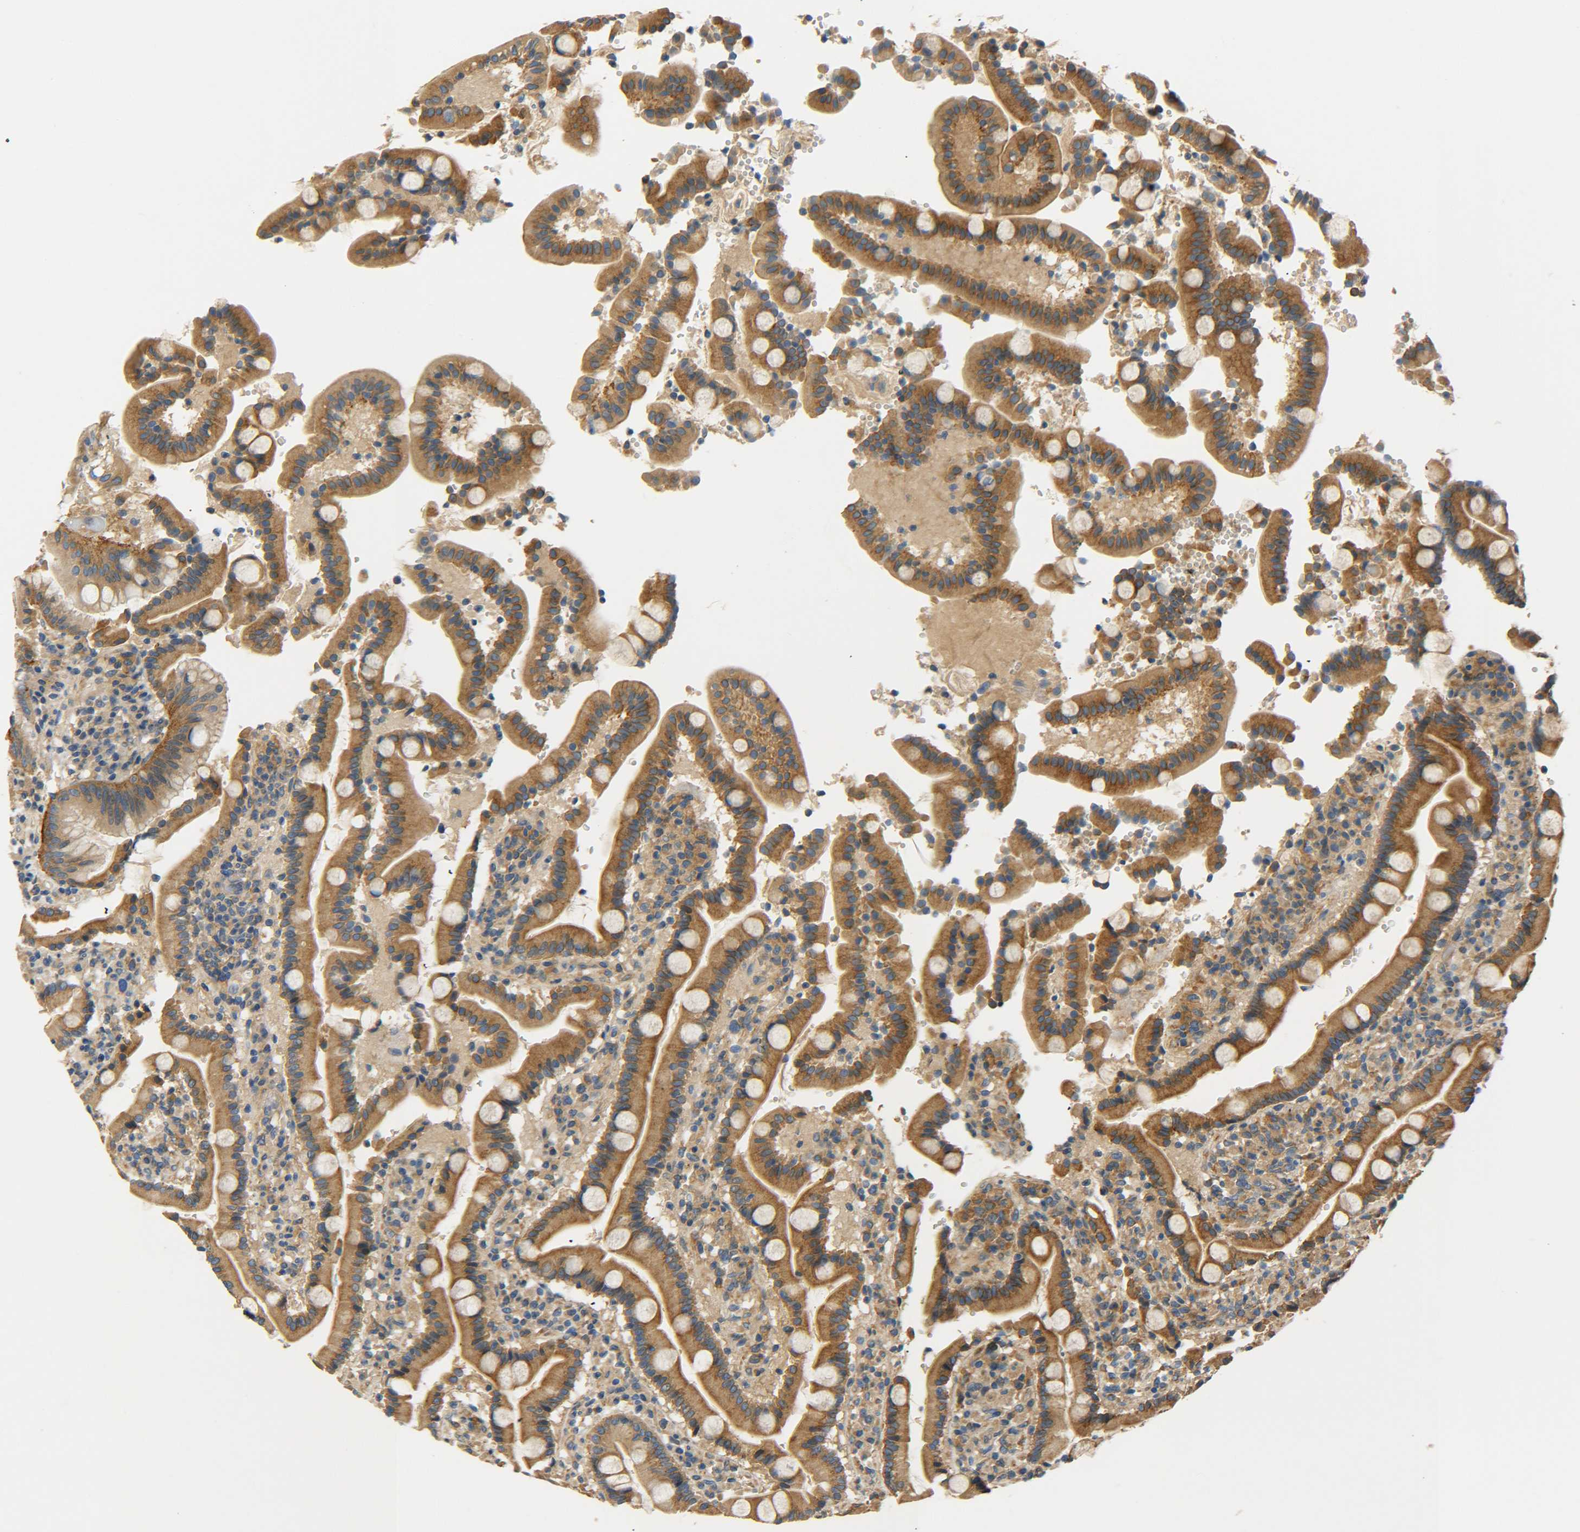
{"staining": {"intensity": "moderate", "quantity": ">75%", "location": "cytoplasmic/membranous"}, "tissue": "duodenum", "cell_type": "Glandular cells", "image_type": "normal", "snomed": [{"axis": "morphology", "description": "Normal tissue, NOS"}, {"axis": "topography", "description": "Small intestine, NOS"}], "caption": "Duodenum was stained to show a protein in brown. There is medium levels of moderate cytoplasmic/membranous expression in about >75% of glandular cells.", "gene": "LRCH3", "patient": {"sex": "female", "age": 71}}